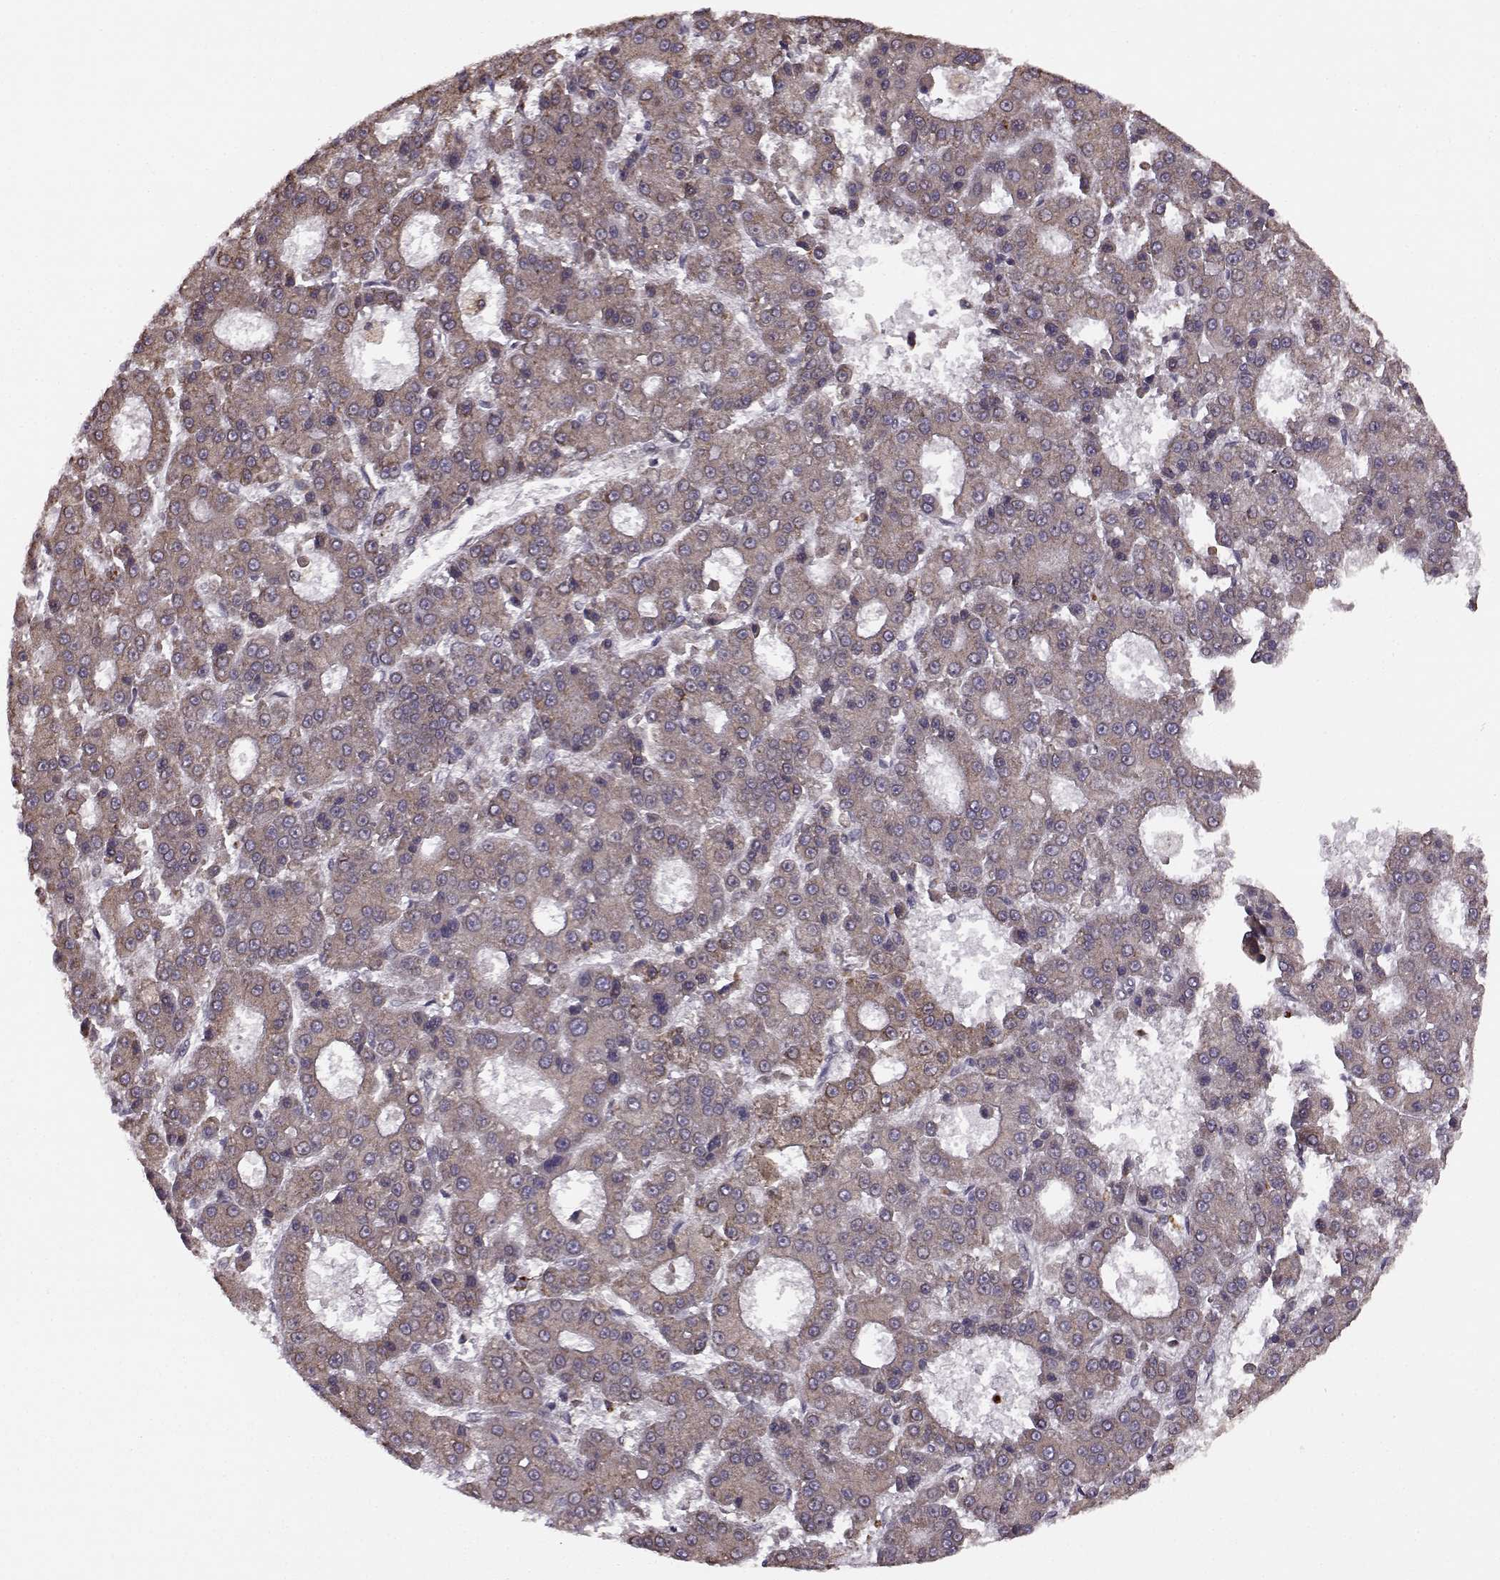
{"staining": {"intensity": "negative", "quantity": "none", "location": "none"}, "tissue": "liver cancer", "cell_type": "Tumor cells", "image_type": "cancer", "snomed": [{"axis": "morphology", "description": "Carcinoma, Hepatocellular, NOS"}, {"axis": "topography", "description": "Liver"}], "caption": "An immunohistochemistry (IHC) image of liver cancer (hepatocellular carcinoma) is shown. There is no staining in tumor cells of liver cancer (hepatocellular carcinoma). (Stains: DAB IHC with hematoxylin counter stain, Microscopy: brightfield microscopy at high magnification).", "gene": "YIPF5", "patient": {"sex": "male", "age": 70}}